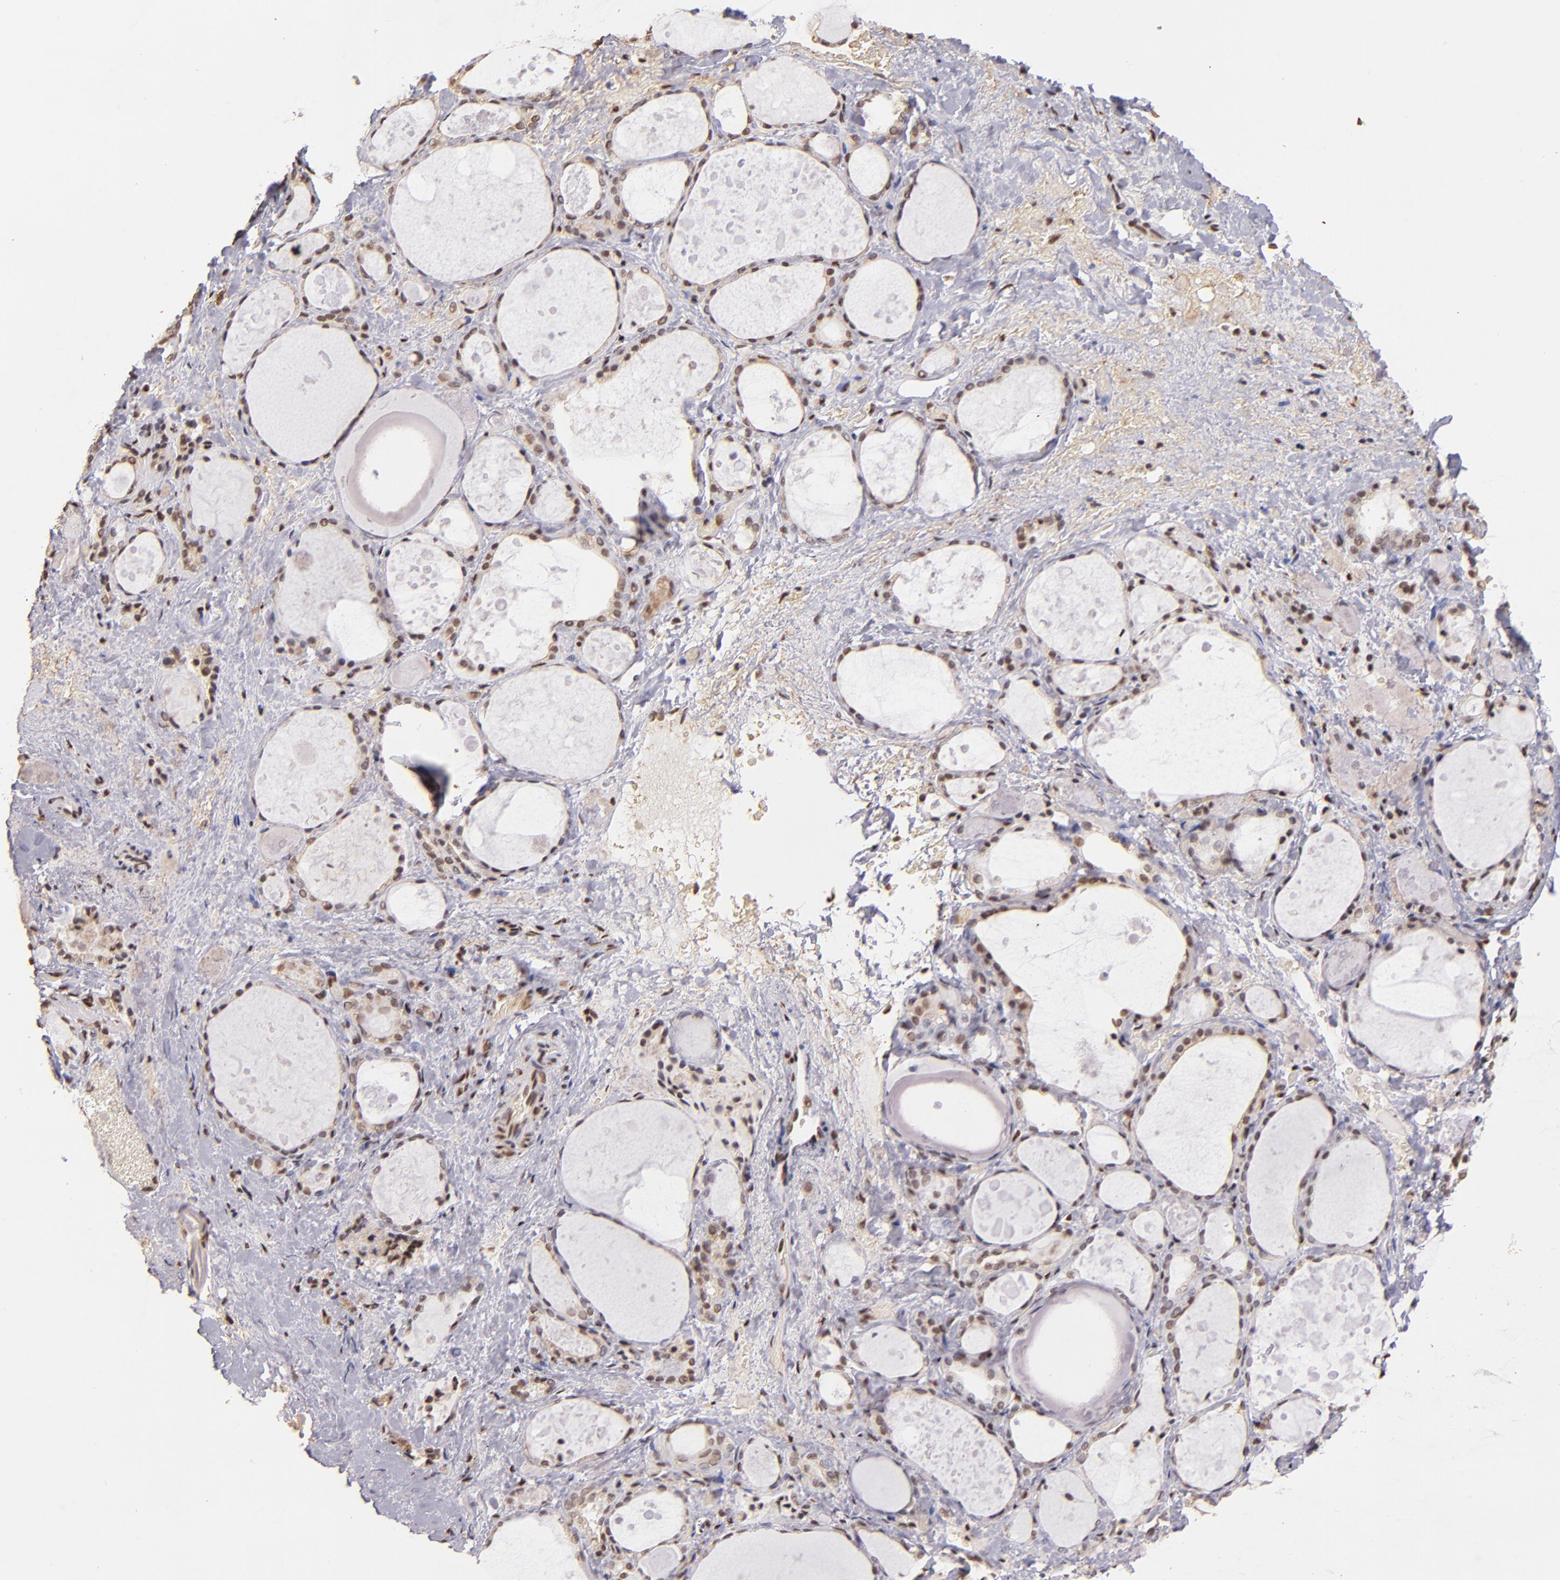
{"staining": {"intensity": "moderate", "quantity": ">75%", "location": "nuclear"}, "tissue": "thyroid gland", "cell_type": "Glandular cells", "image_type": "normal", "snomed": [{"axis": "morphology", "description": "Normal tissue, NOS"}, {"axis": "topography", "description": "Thyroid gland"}], "caption": "The immunohistochemical stain shows moderate nuclear staining in glandular cells of unremarkable thyroid gland. (IHC, brightfield microscopy, high magnification).", "gene": "SP1", "patient": {"sex": "female", "age": 75}}